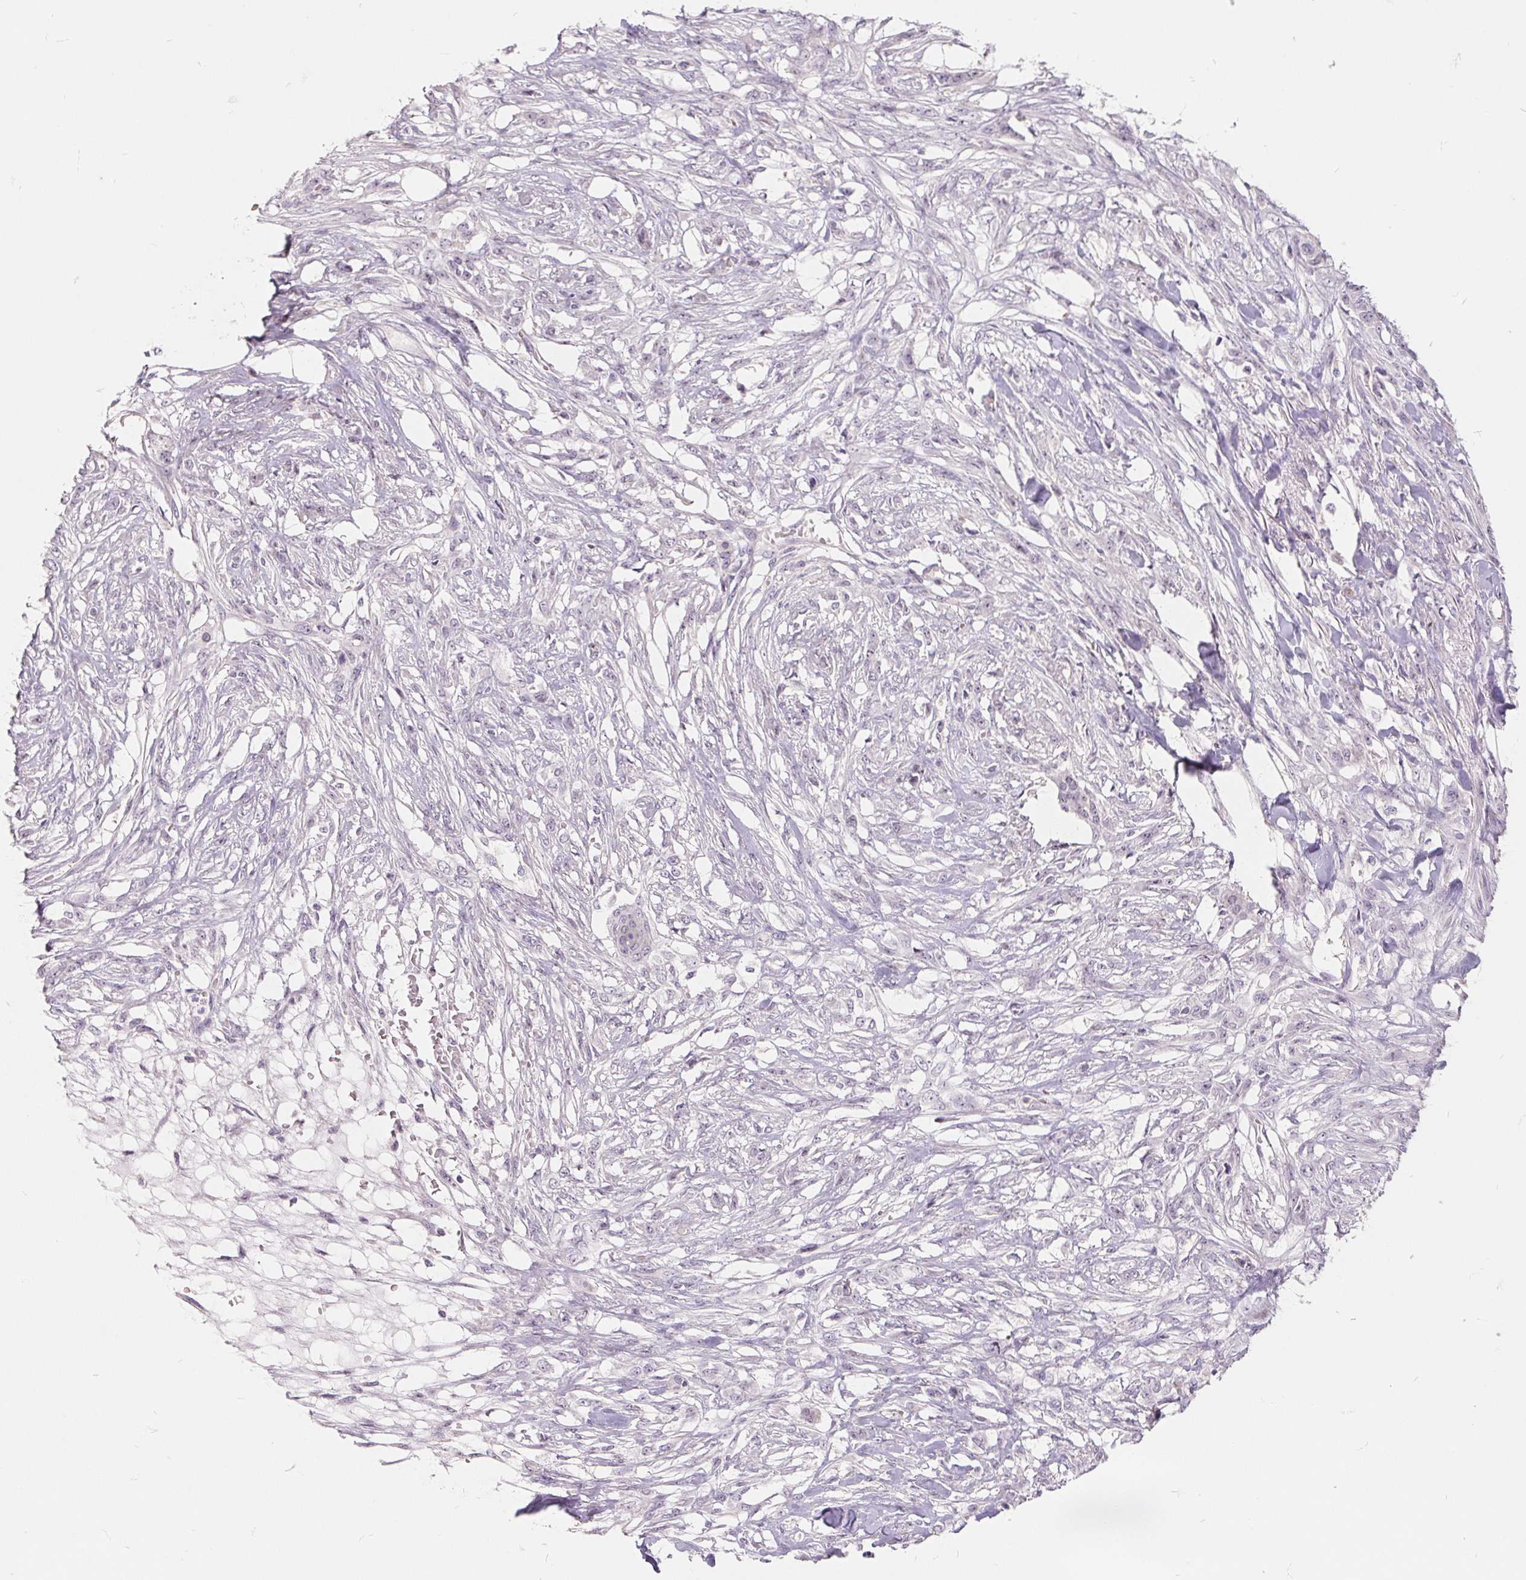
{"staining": {"intensity": "negative", "quantity": "none", "location": "none"}, "tissue": "skin cancer", "cell_type": "Tumor cells", "image_type": "cancer", "snomed": [{"axis": "morphology", "description": "Squamous cell carcinoma, NOS"}, {"axis": "topography", "description": "Skin"}], "caption": "Skin cancer was stained to show a protein in brown. There is no significant positivity in tumor cells. (DAB (3,3'-diaminobenzidine) IHC with hematoxylin counter stain).", "gene": "NRG2", "patient": {"sex": "female", "age": 59}}